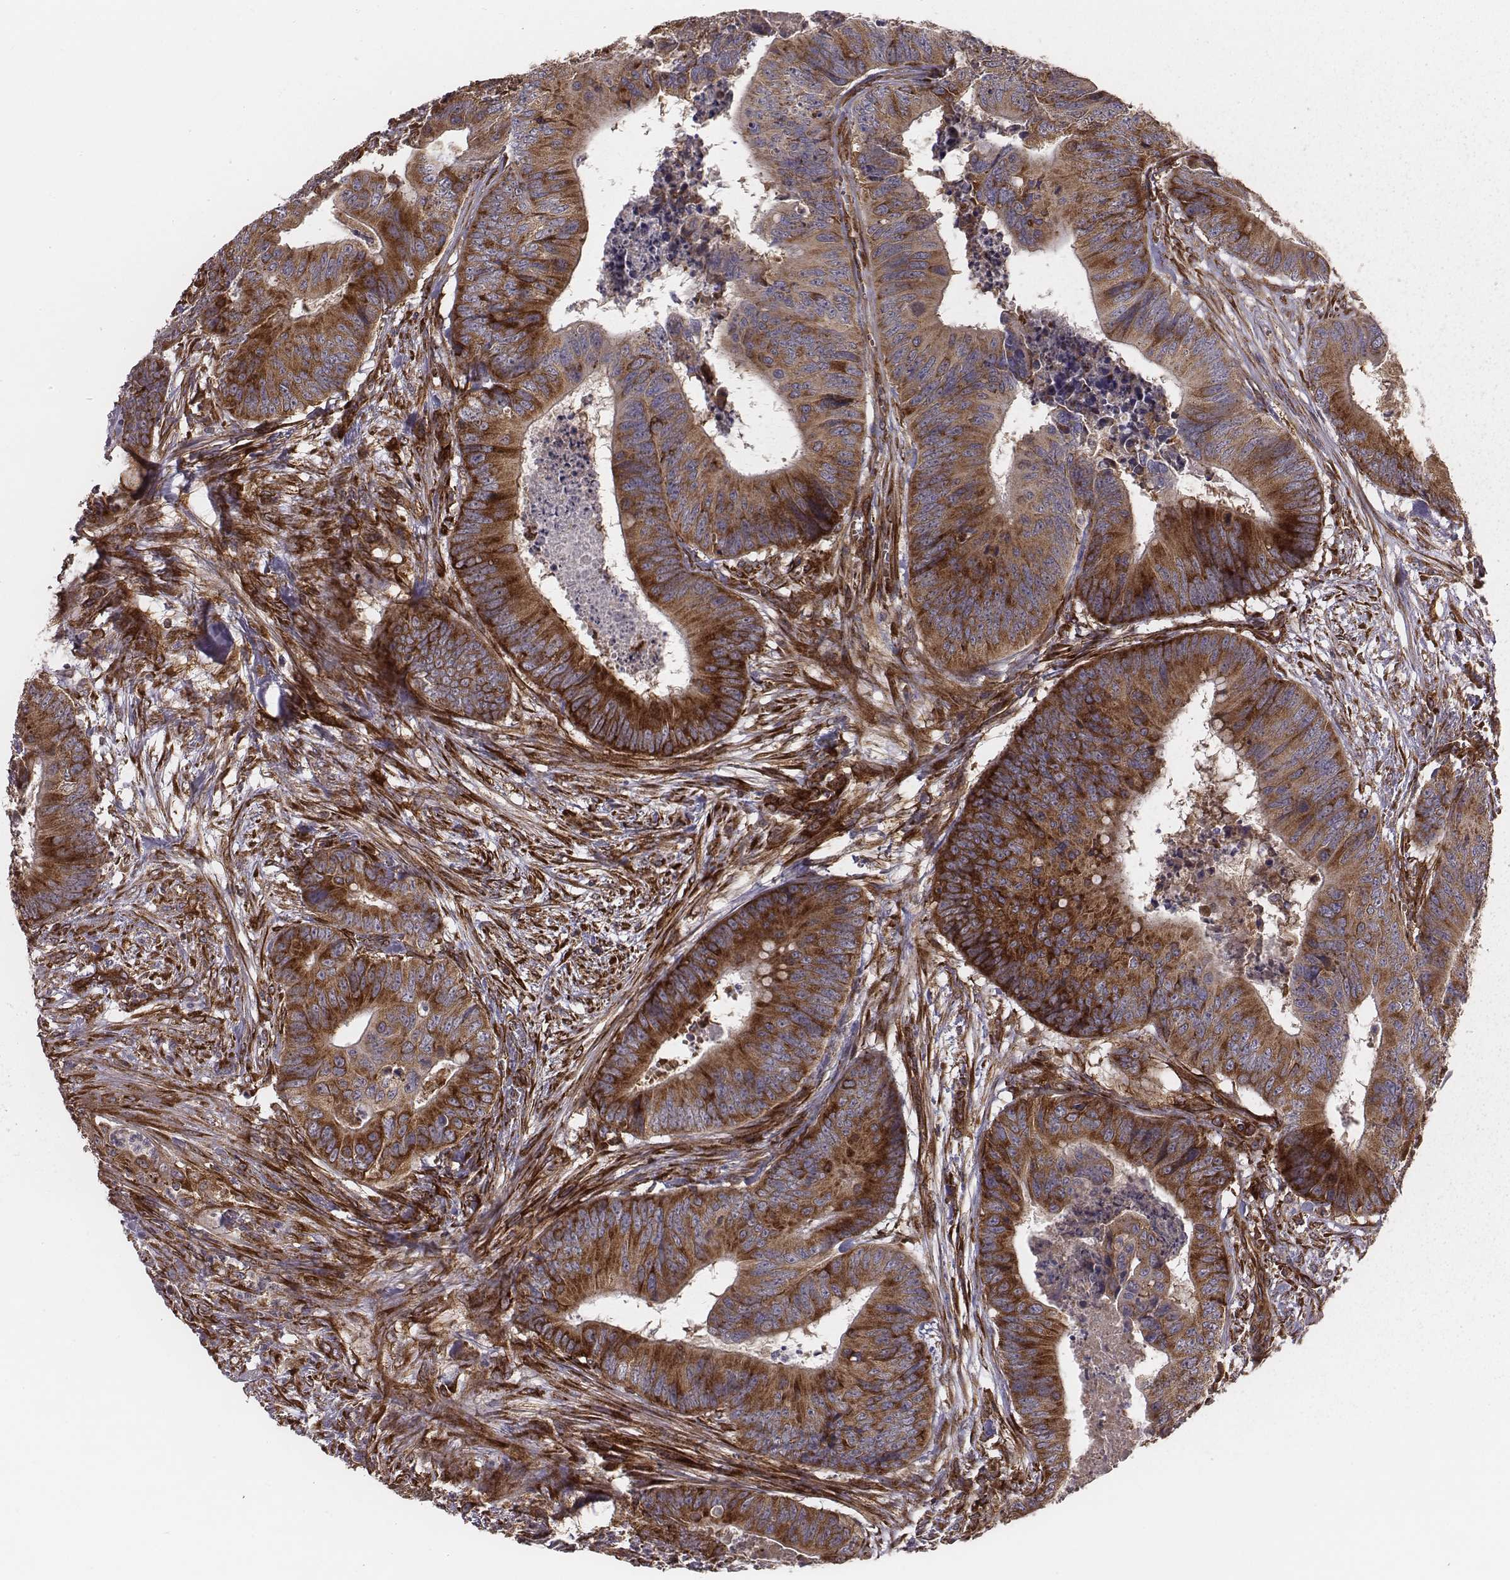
{"staining": {"intensity": "strong", "quantity": ">75%", "location": "cytoplasmic/membranous"}, "tissue": "colorectal cancer", "cell_type": "Tumor cells", "image_type": "cancer", "snomed": [{"axis": "morphology", "description": "Adenocarcinoma, NOS"}, {"axis": "topography", "description": "Colon"}], "caption": "A high amount of strong cytoplasmic/membranous staining is appreciated in approximately >75% of tumor cells in colorectal adenocarcinoma tissue. Using DAB (brown) and hematoxylin (blue) stains, captured at high magnification using brightfield microscopy.", "gene": "TXLNA", "patient": {"sex": "male", "age": 84}}